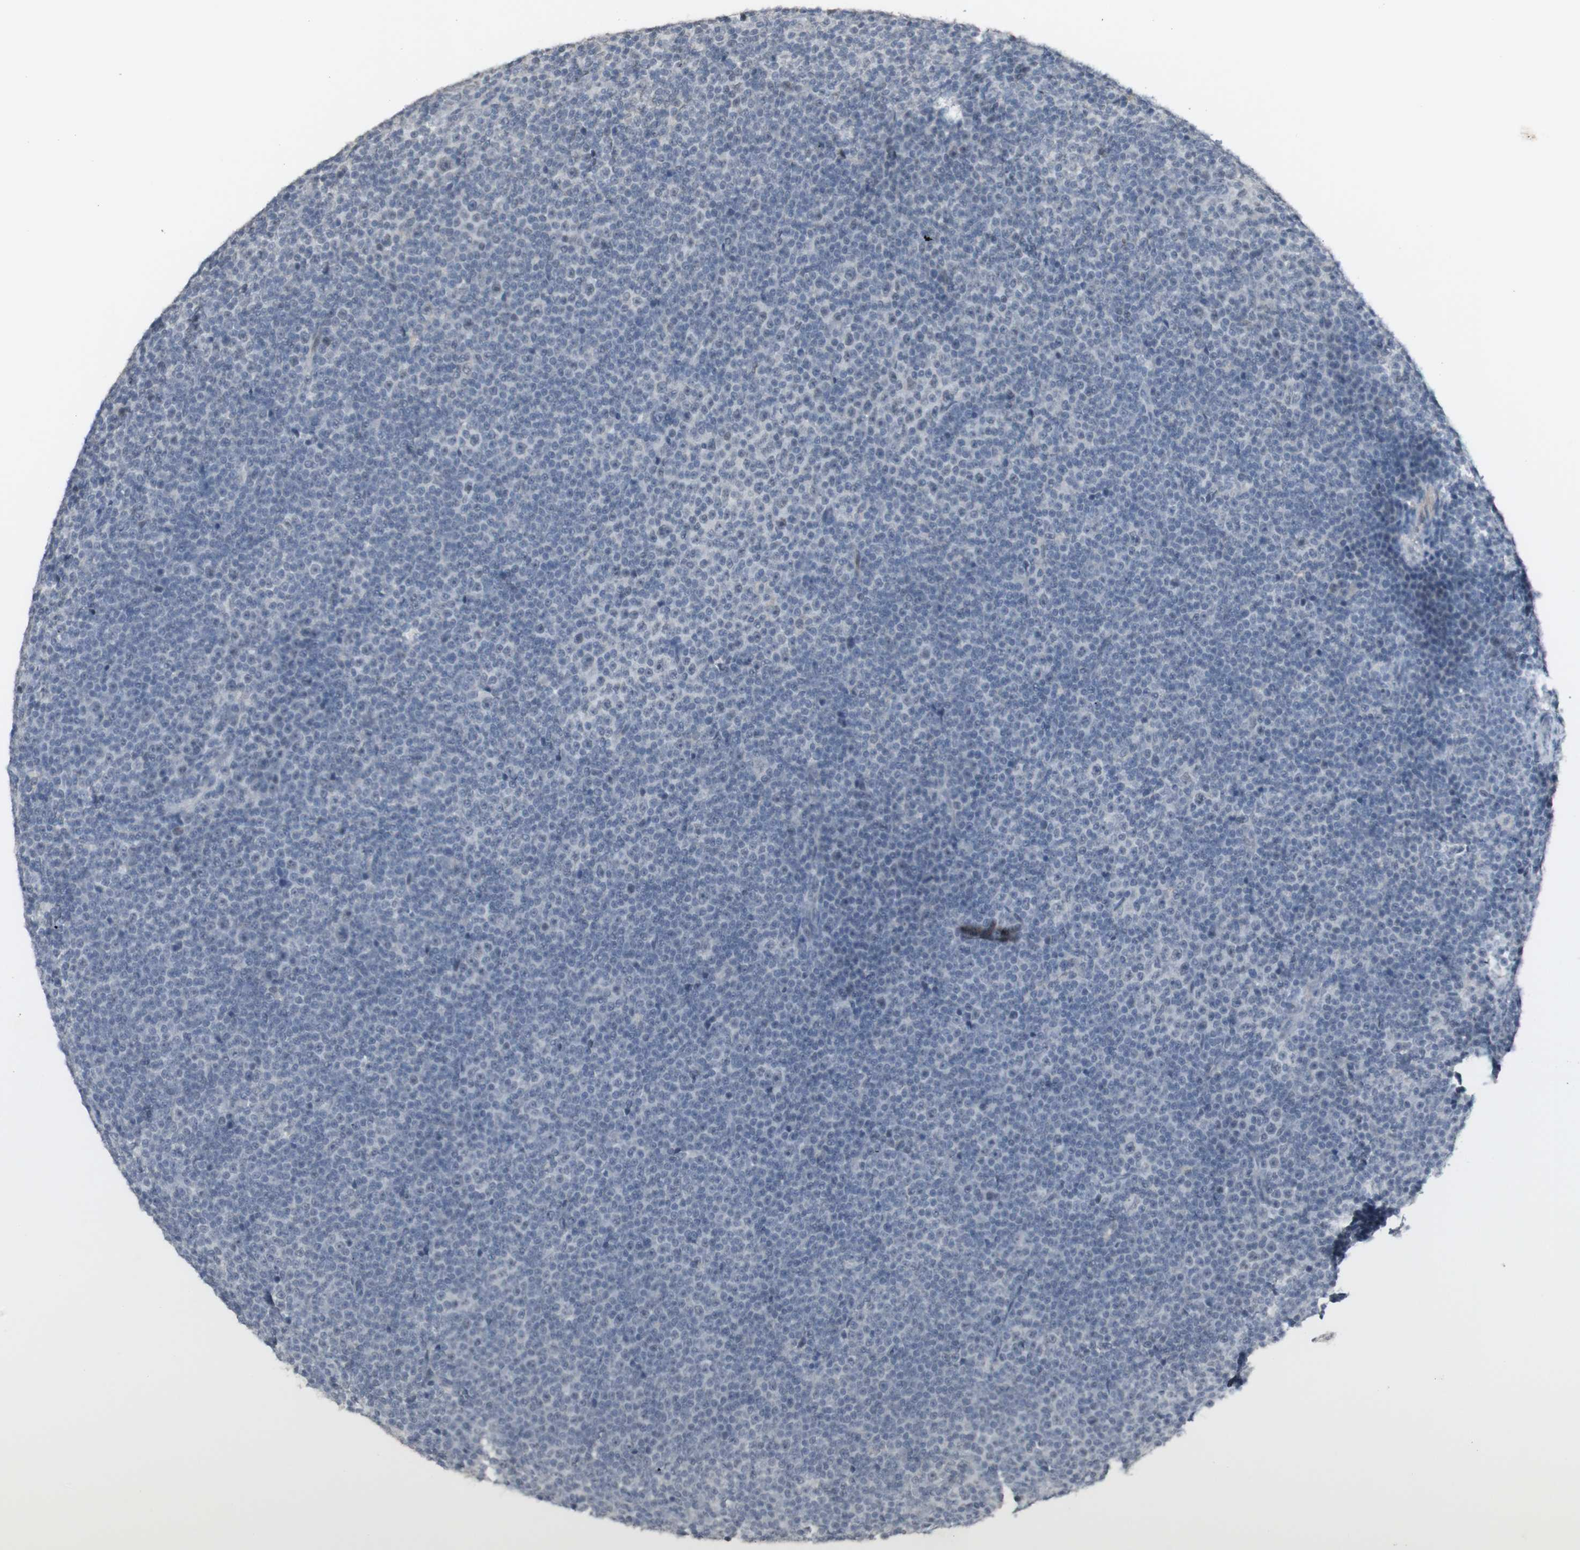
{"staining": {"intensity": "negative", "quantity": "none", "location": "none"}, "tissue": "lymphoma", "cell_type": "Tumor cells", "image_type": "cancer", "snomed": [{"axis": "morphology", "description": "Malignant lymphoma, non-Hodgkin's type, Low grade"}, {"axis": "topography", "description": "Lymph node"}], "caption": "This is an immunohistochemistry (IHC) micrograph of human malignant lymphoma, non-Hodgkin's type (low-grade). There is no expression in tumor cells.", "gene": "C1orf116", "patient": {"sex": "female", "age": 67}}